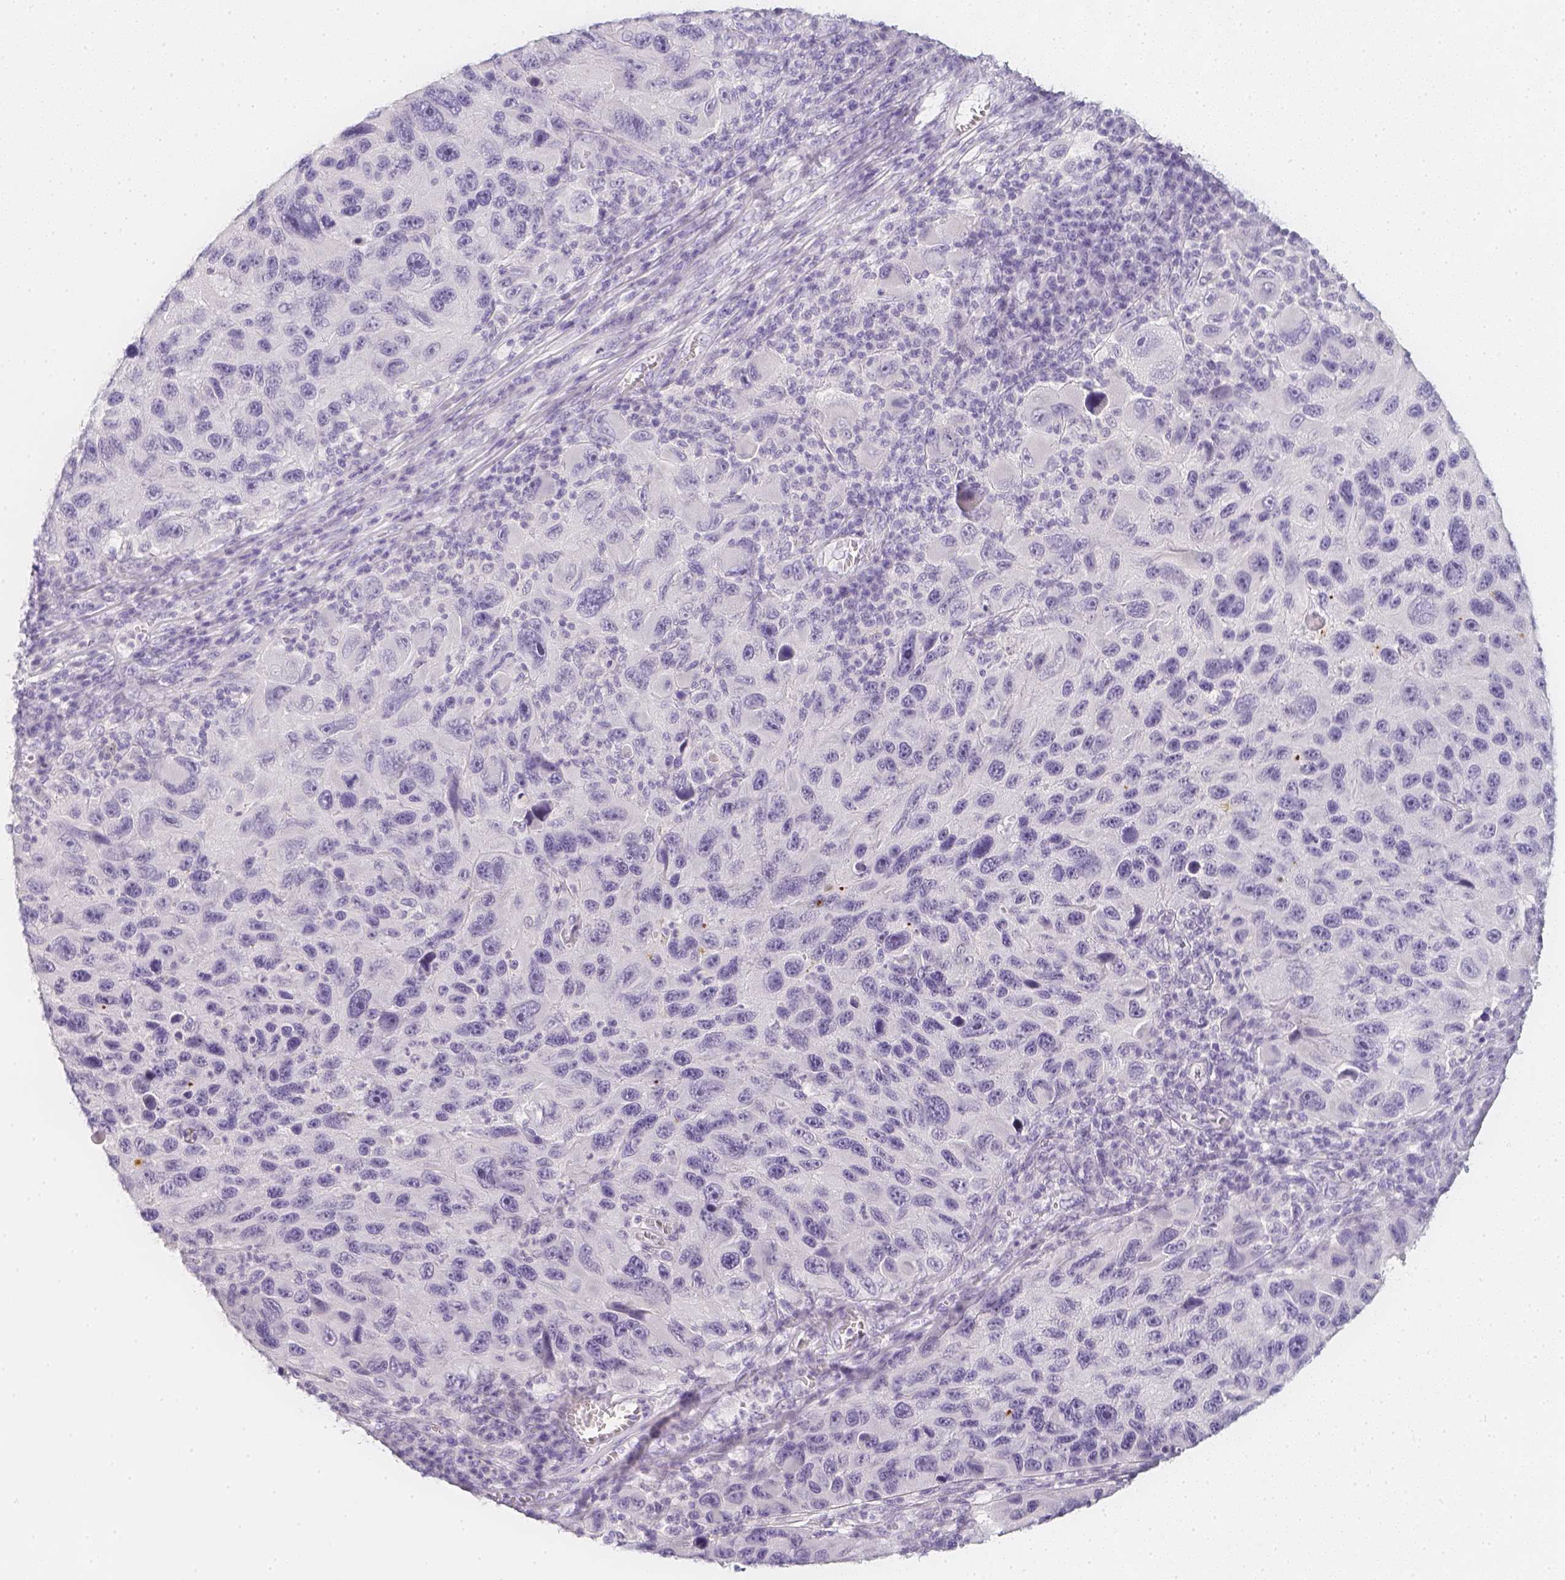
{"staining": {"intensity": "negative", "quantity": "none", "location": "none"}, "tissue": "melanoma", "cell_type": "Tumor cells", "image_type": "cancer", "snomed": [{"axis": "morphology", "description": "Malignant melanoma, NOS"}, {"axis": "topography", "description": "Skin"}], "caption": "This photomicrograph is of malignant melanoma stained with immunohistochemistry (IHC) to label a protein in brown with the nuclei are counter-stained blue. There is no positivity in tumor cells.", "gene": "SLC18A1", "patient": {"sex": "male", "age": 53}}